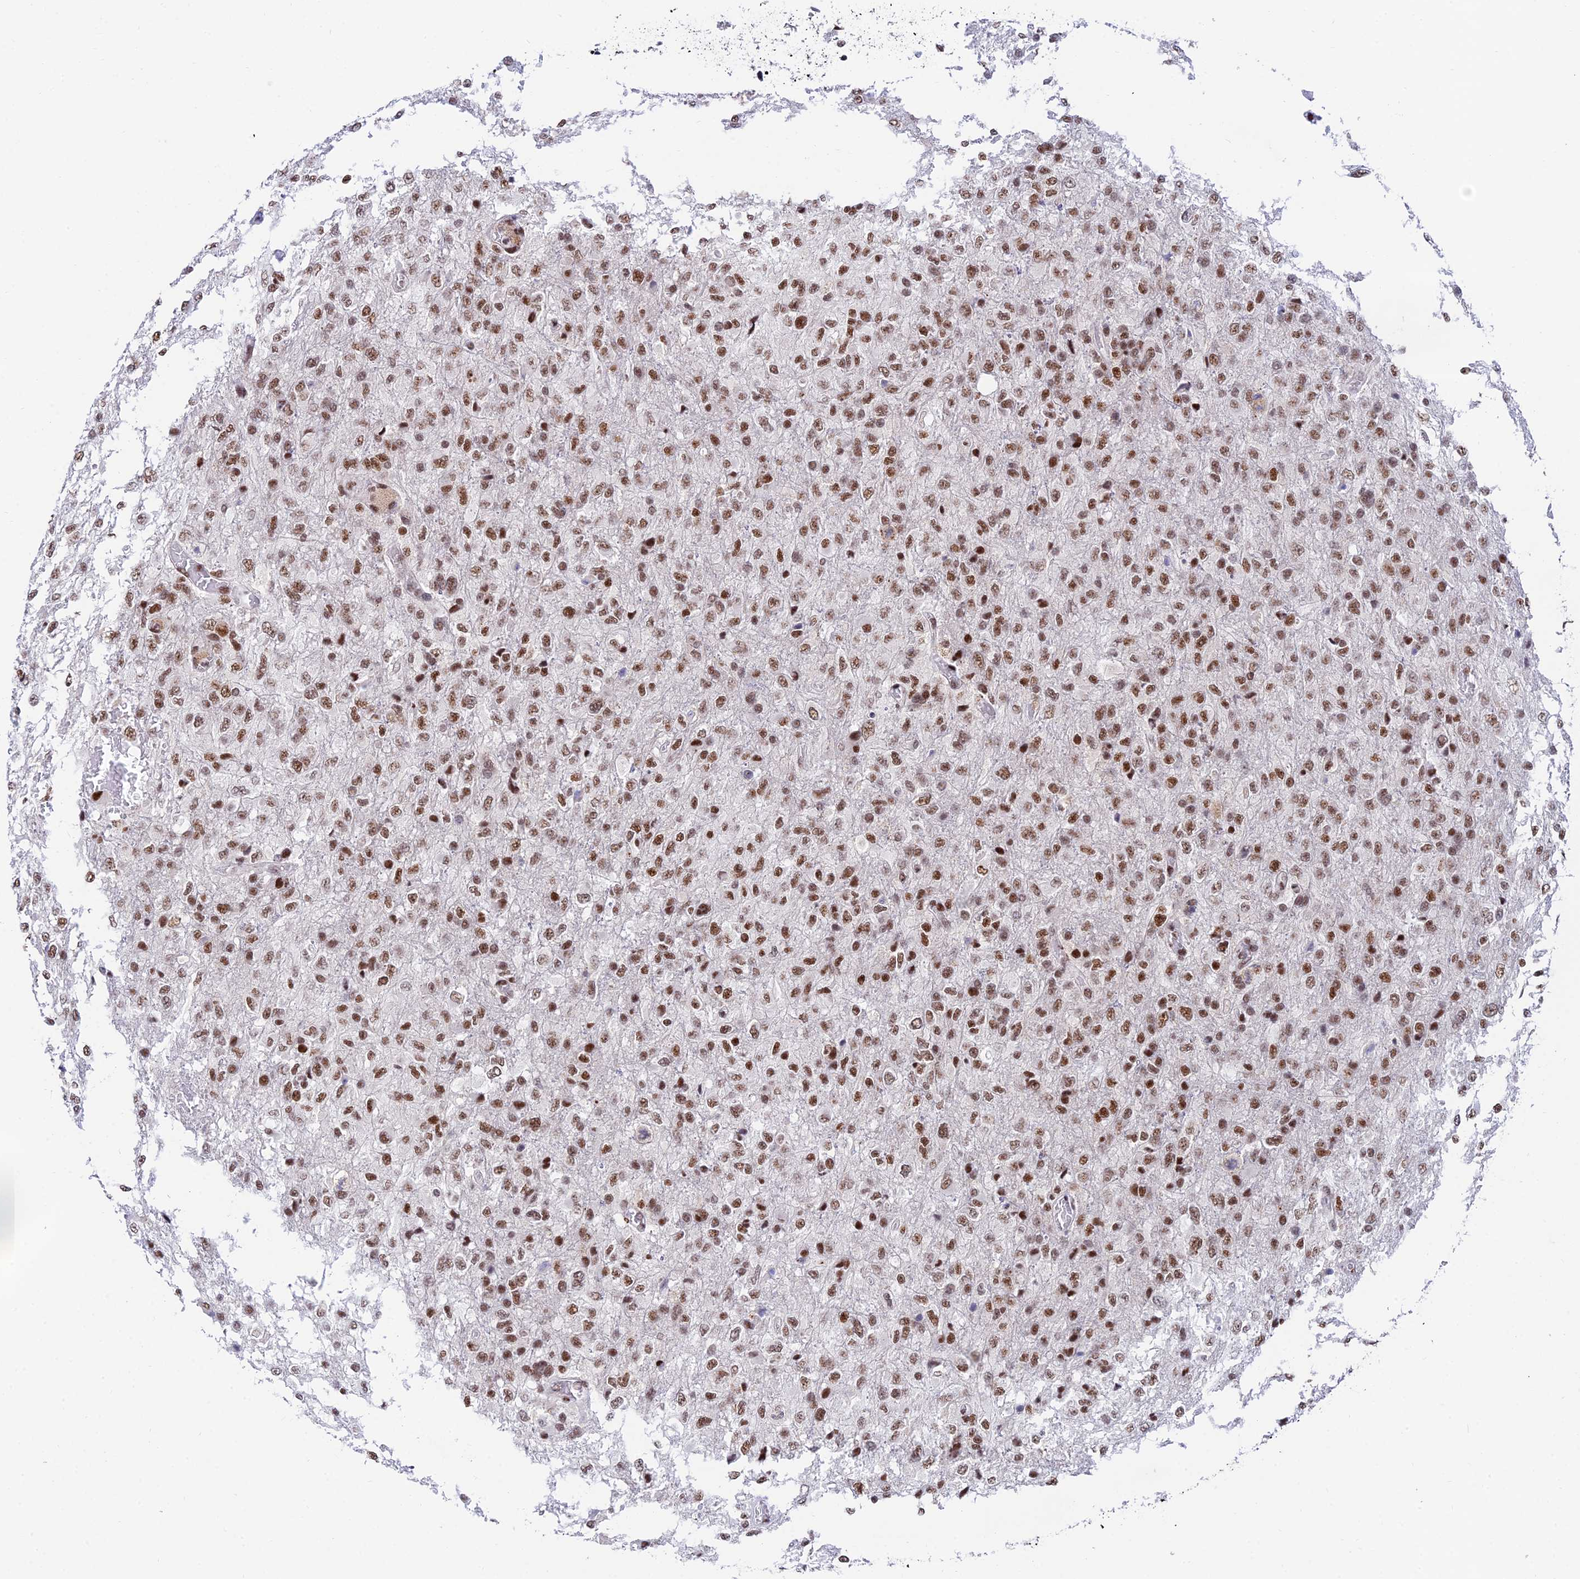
{"staining": {"intensity": "moderate", "quantity": ">75%", "location": "nuclear"}, "tissue": "glioma", "cell_type": "Tumor cells", "image_type": "cancer", "snomed": [{"axis": "morphology", "description": "Glioma, malignant, High grade"}, {"axis": "topography", "description": "Brain"}], "caption": "Immunohistochemical staining of glioma demonstrates moderate nuclear protein positivity in about >75% of tumor cells.", "gene": "USP22", "patient": {"sex": "female", "age": 74}}